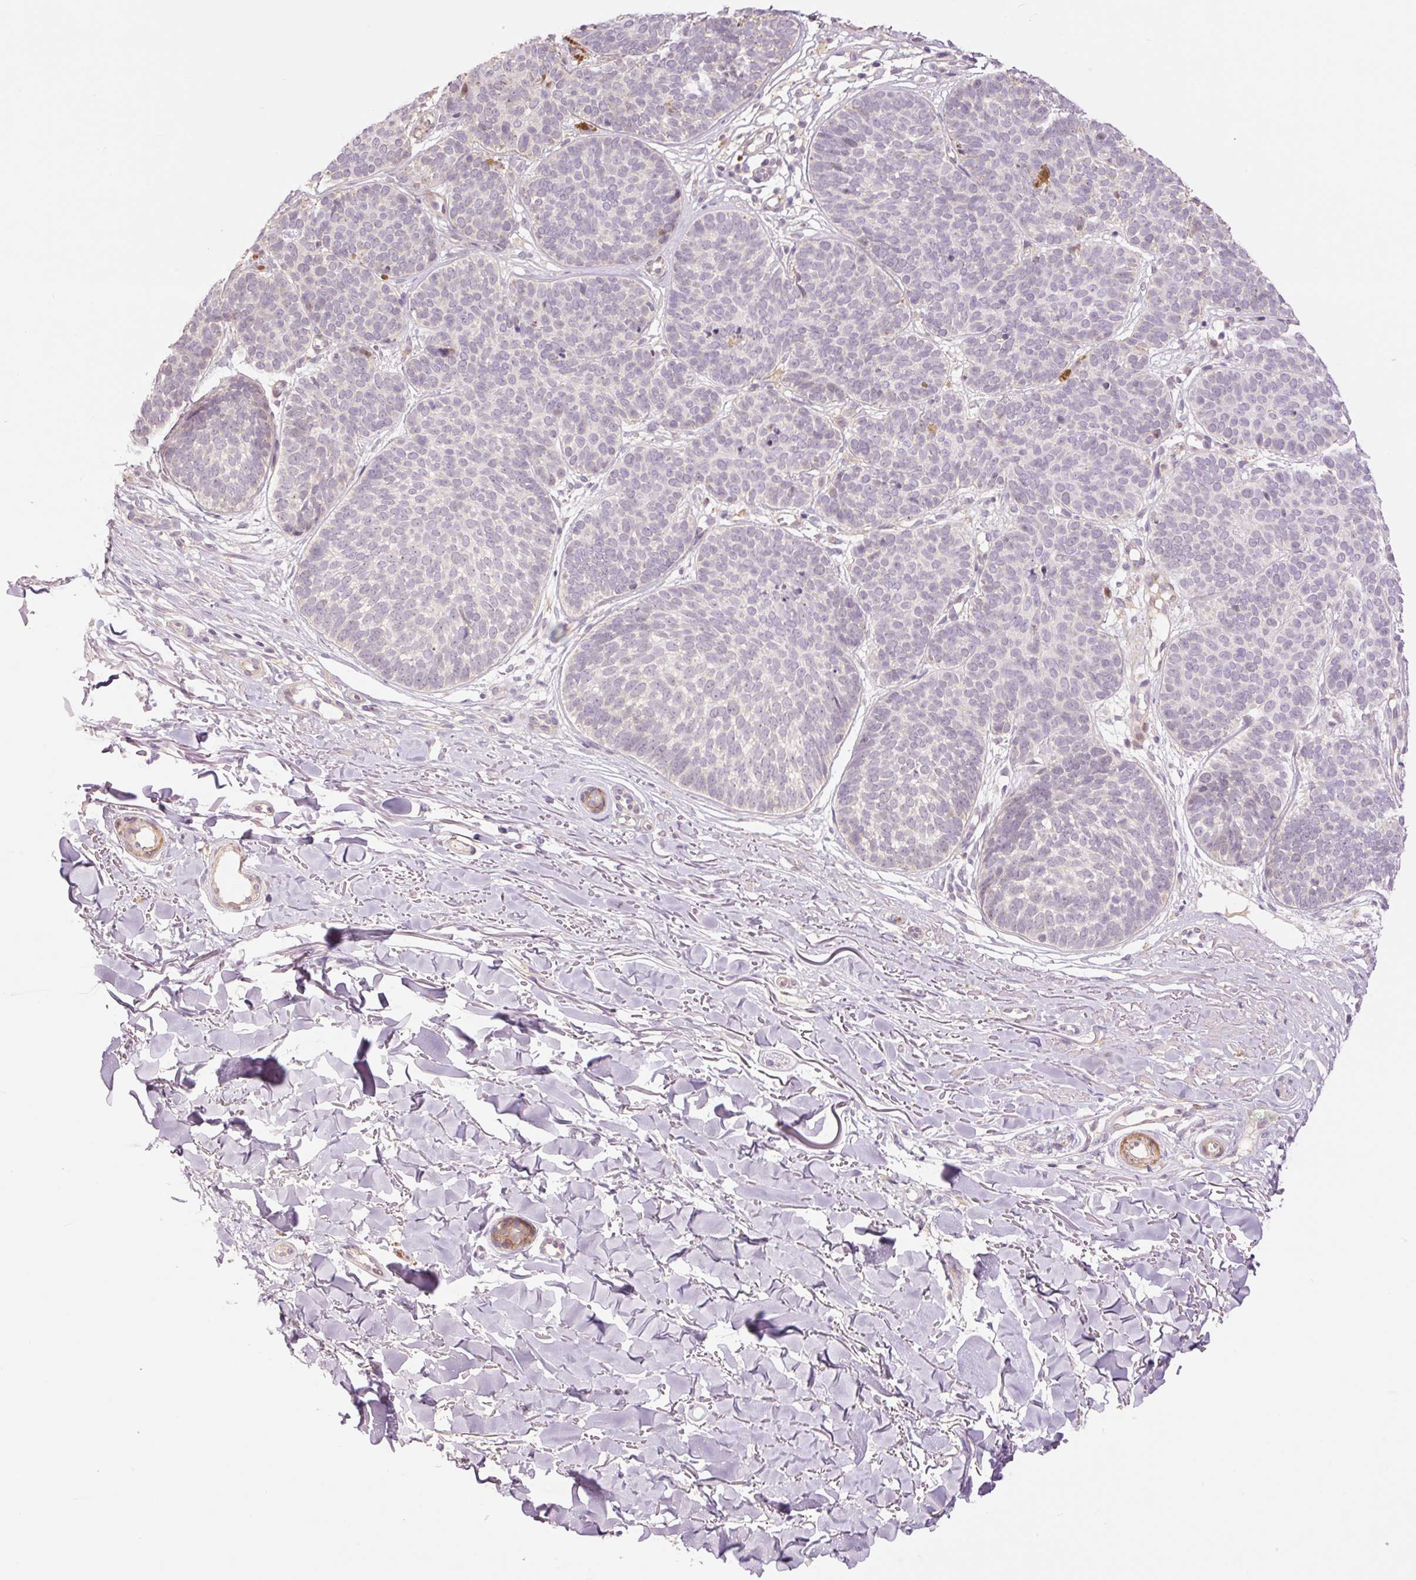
{"staining": {"intensity": "negative", "quantity": "none", "location": "none"}, "tissue": "skin cancer", "cell_type": "Tumor cells", "image_type": "cancer", "snomed": [{"axis": "morphology", "description": "Basal cell carcinoma"}, {"axis": "topography", "description": "Skin"}, {"axis": "topography", "description": "Skin of neck"}, {"axis": "topography", "description": "Skin of shoulder"}, {"axis": "topography", "description": "Skin of back"}], "caption": "Tumor cells are negative for protein expression in human skin cancer (basal cell carcinoma).", "gene": "SLC29A3", "patient": {"sex": "male", "age": 80}}